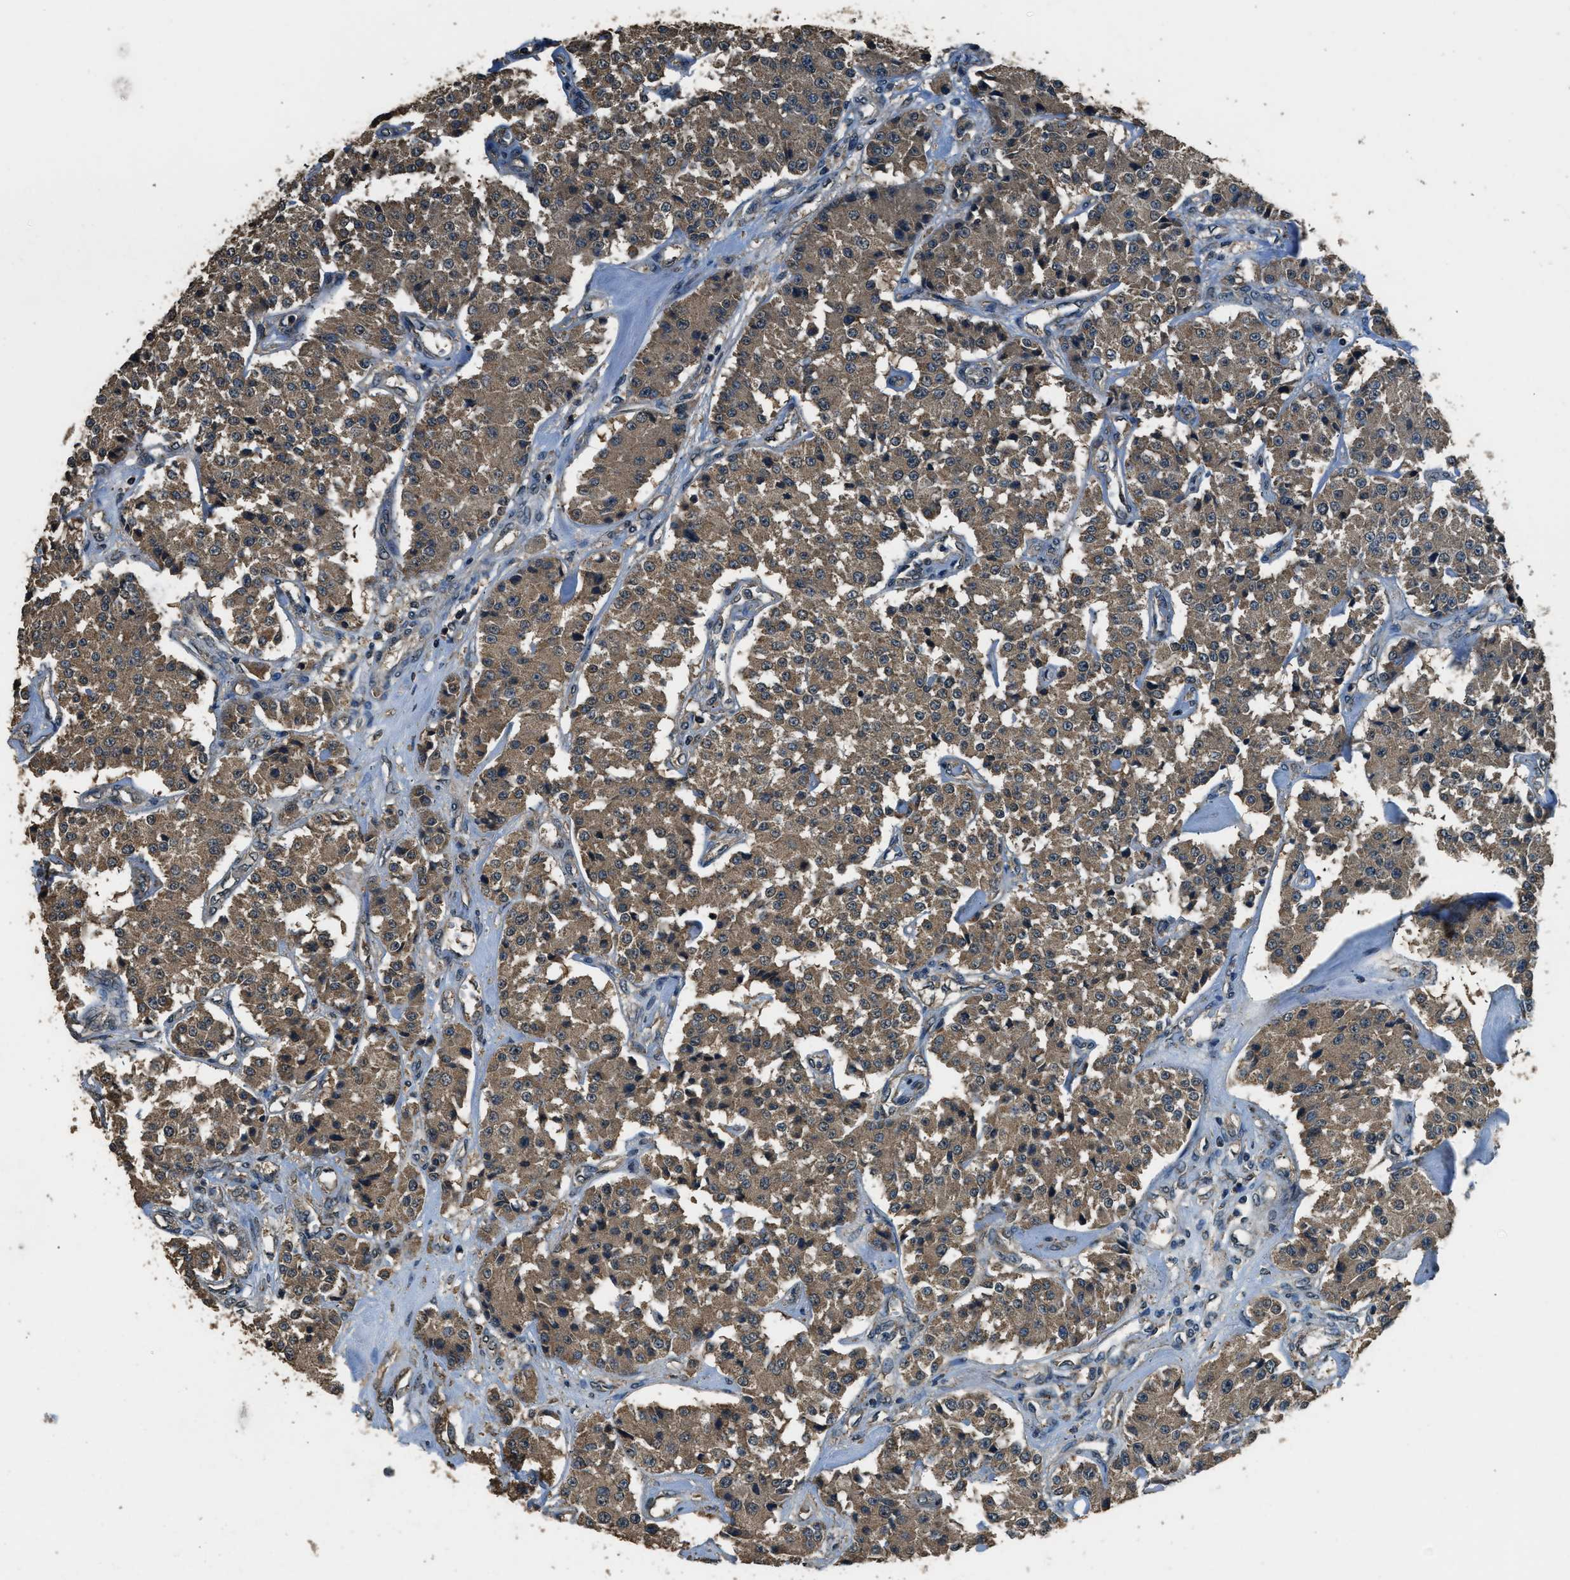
{"staining": {"intensity": "moderate", "quantity": ">75%", "location": "cytoplasmic/membranous"}, "tissue": "carcinoid", "cell_type": "Tumor cells", "image_type": "cancer", "snomed": [{"axis": "morphology", "description": "Carcinoid, malignant, NOS"}, {"axis": "topography", "description": "Pancreas"}], "caption": "This is an image of IHC staining of malignant carcinoid, which shows moderate positivity in the cytoplasmic/membranous of tumor cells.", "gene": "SALL3", "patient": {"sex": "male", "age": 41}}